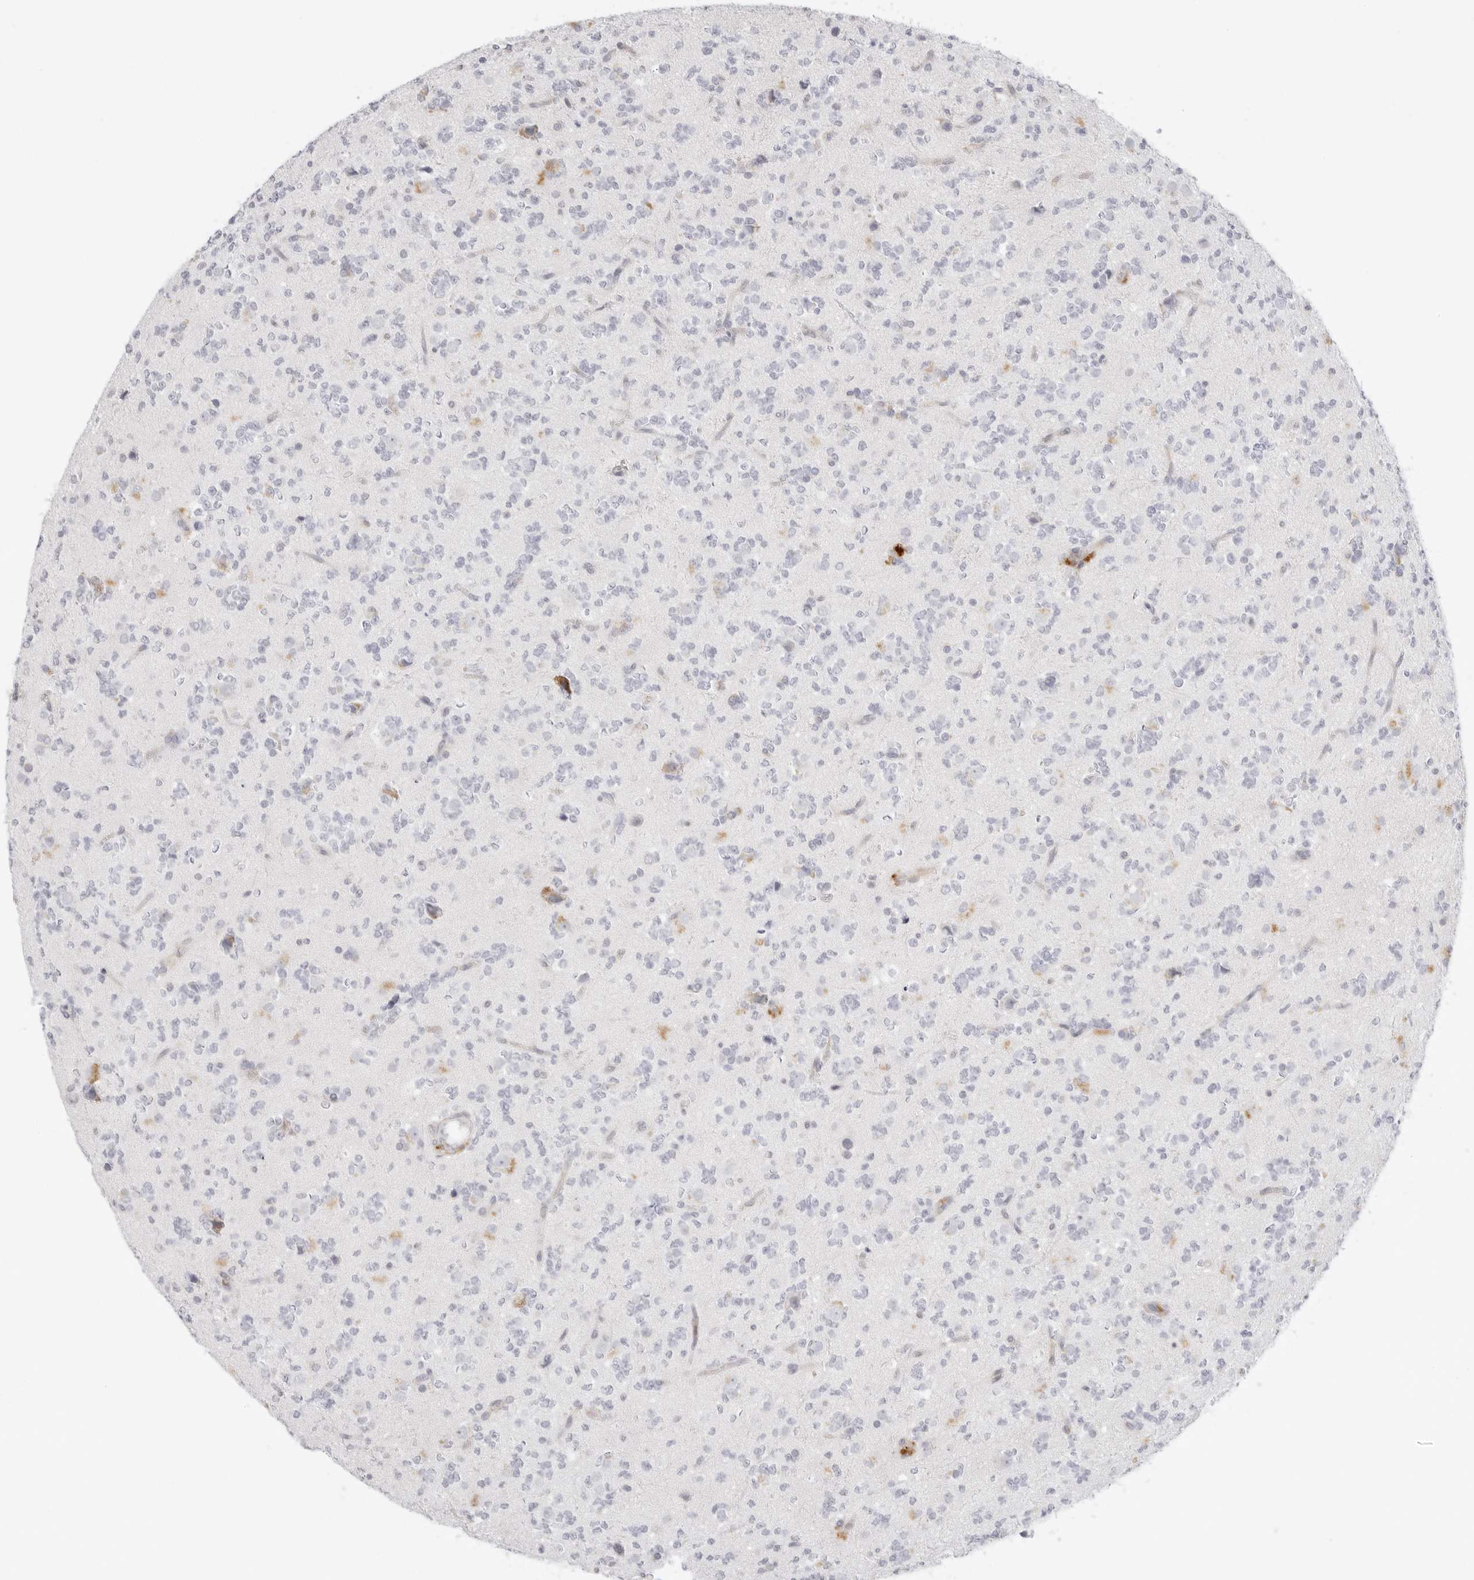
{"staining": {"intensity": "negative", "quantity": "none", "location": "none"}, "tissue": "glioma", "cell_type": "Tumor cells", "image_type": "cancer", "snomed": [{"axis": "morphology", "description": "Glioma, malignant, High grade"}, {"axis": "topography", "description": "Brain"}], "caption": "Immunohistochemistry (IHC) of human glioma demonstrates no staining in tumor cells.", "gene": "TNFRSF14", "patient": {"sex": "female", "age": 62}}